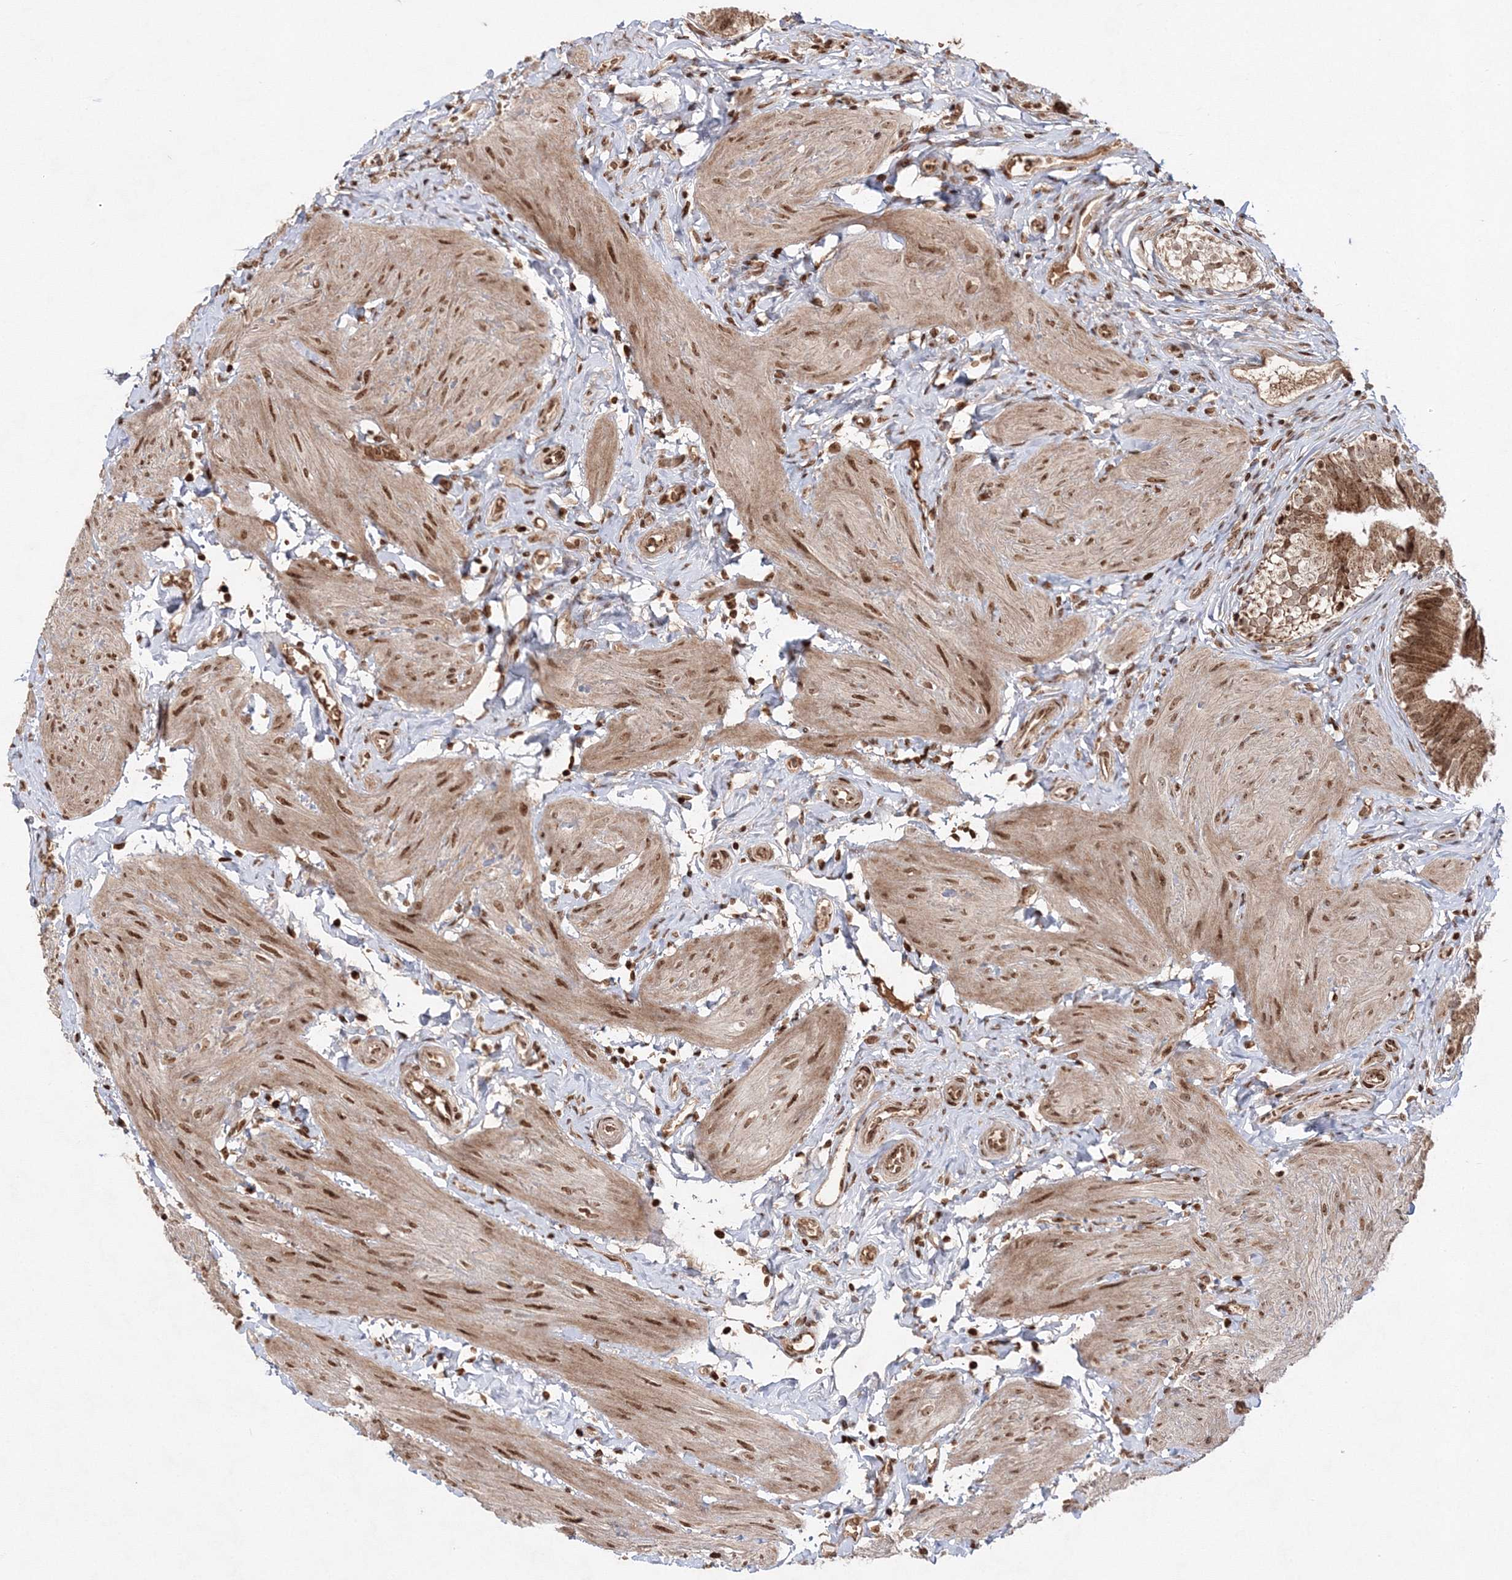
{"staining": {"intensity": "moderate", "quantity": ">75%", "location": "cytoplasmic/membranous,nuclear"}, "tissue": "gallbladder", "cell_type": "Glandular cells", "image_type": "normal", "snomed": [{"axis": "morphology", "description": "Normal tissue, NOS"}, {"axis": "topography", "description": "Gallbladder"}], "caption": "Human gallbladder stained for a protein (brown) demonstrates moderate cytoplasmic/membranous,nuclear positive staining in about >75% of glandular cells.", "gene": "CARM1", "patient": {"sex": "female", "age": 47}}